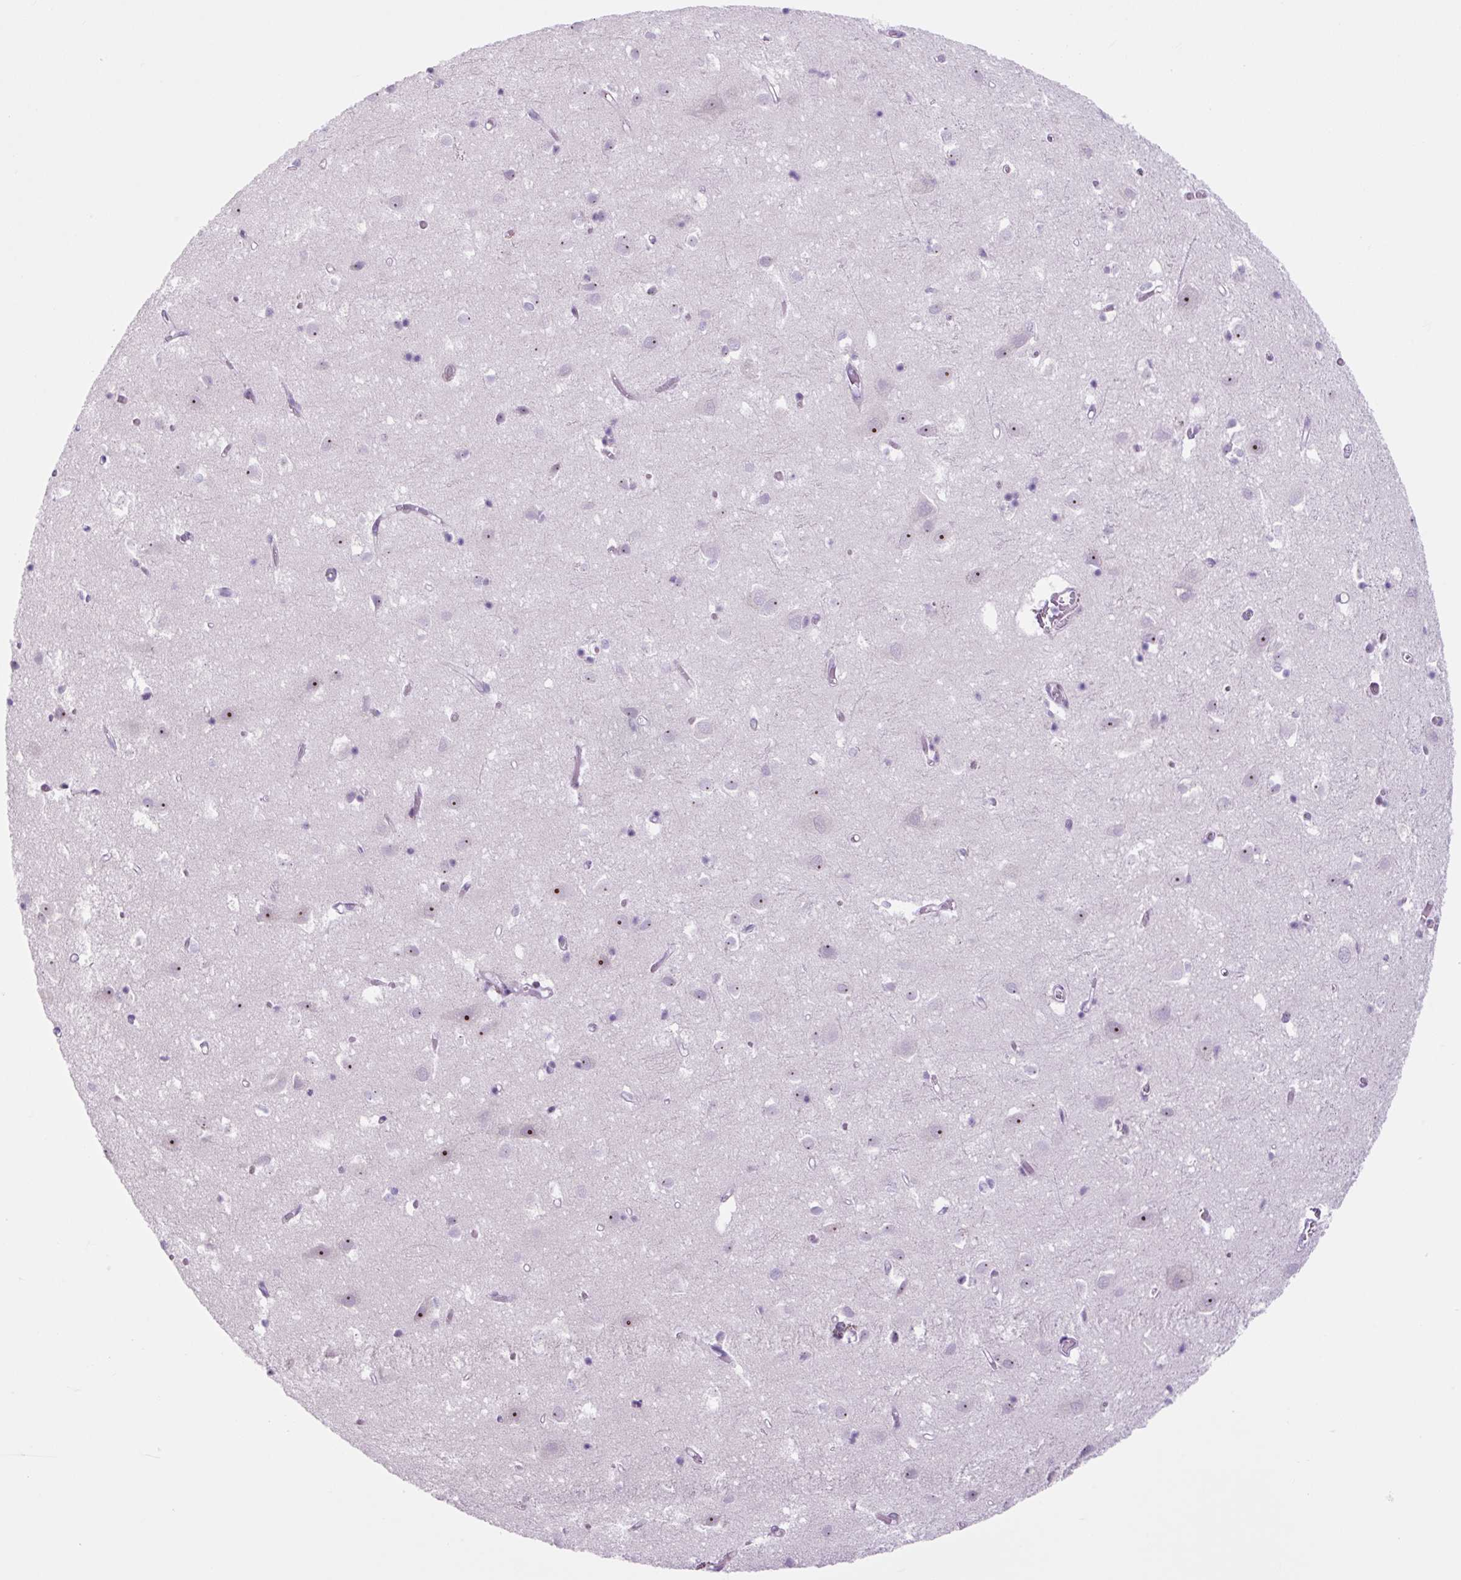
{"staining": {"intensity": "negative", "quantity": "none", "location": "none"}, "tissue": "cerebral cortex", "cell_type": "Endothelial cells", "image_type": "normal", "snomed": [{"axis": "morphology", "description": "Normal tissue, NOS"}, {"axis": "topography", "description": "Cerebral cortex"}], "caption": "DAB (3,3'-diaminobenzidine) immunohistochemical staining of benign cerebral cortex shows no significant expression in endothelial cells.", "gene": "RRS1", "patient": {"sex": "male", "age": 70}}